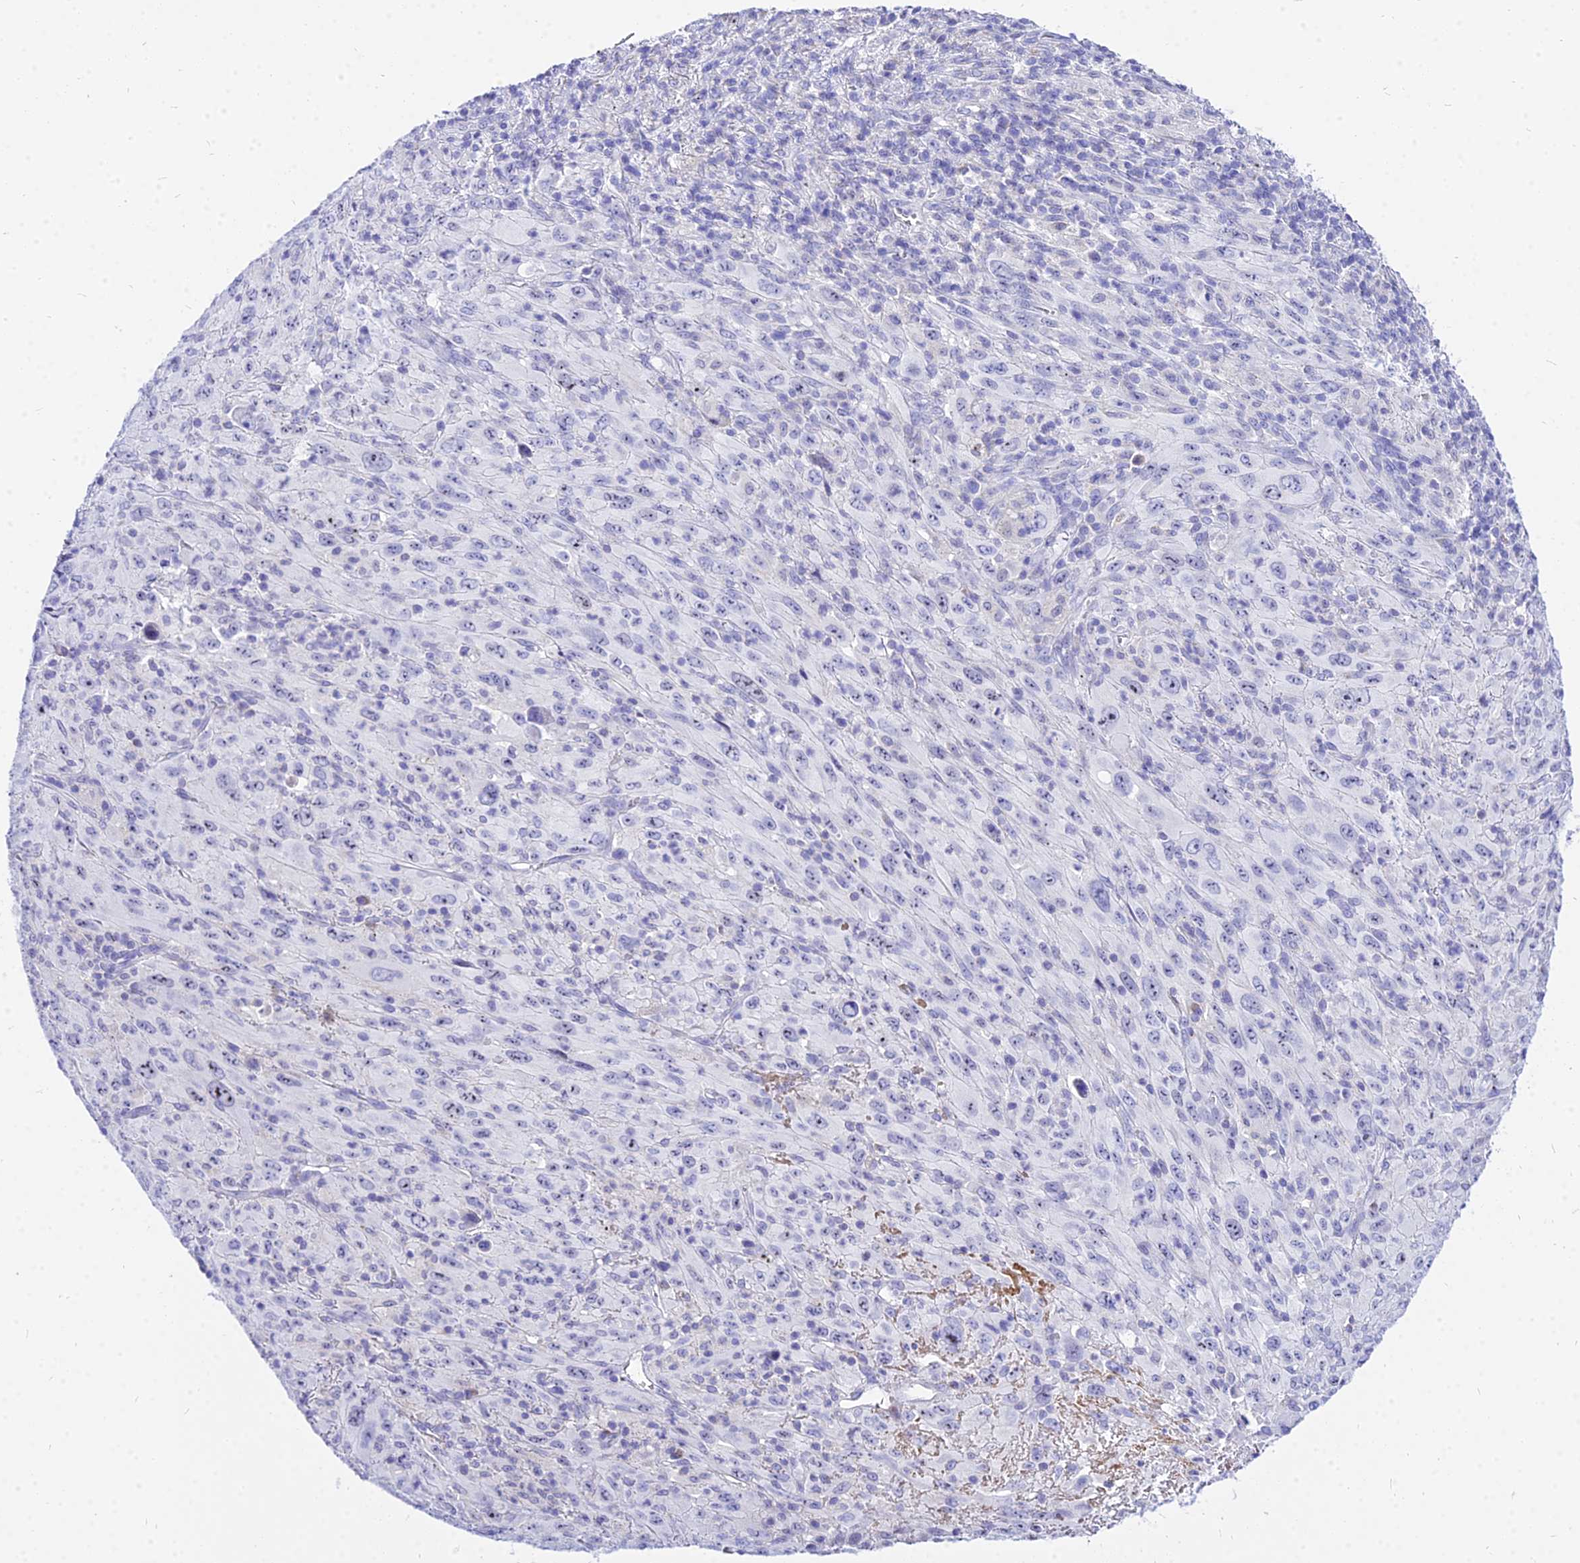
{"staining": {"intensity": "negative", "quantity": "none", "location": "none"}, "tissue": "melanoma", "cell_type": "Tumor cells", "image_type": "cancer", "snomed": [{"axis": "morphology", "description": "Malignant melanoma, Metastatic site"}, {"axis": "topography", "description": "Skin"}], "caption": "This histopathology image is of malignant melanoma (metastatic site) stained with immunohistochemistry to label a protein in brown with the nuclei are counter-stained blue. There is no positivity in tumor cells.", "gene": "CARD18", "patient": {"sex": "female", "age": 56}}